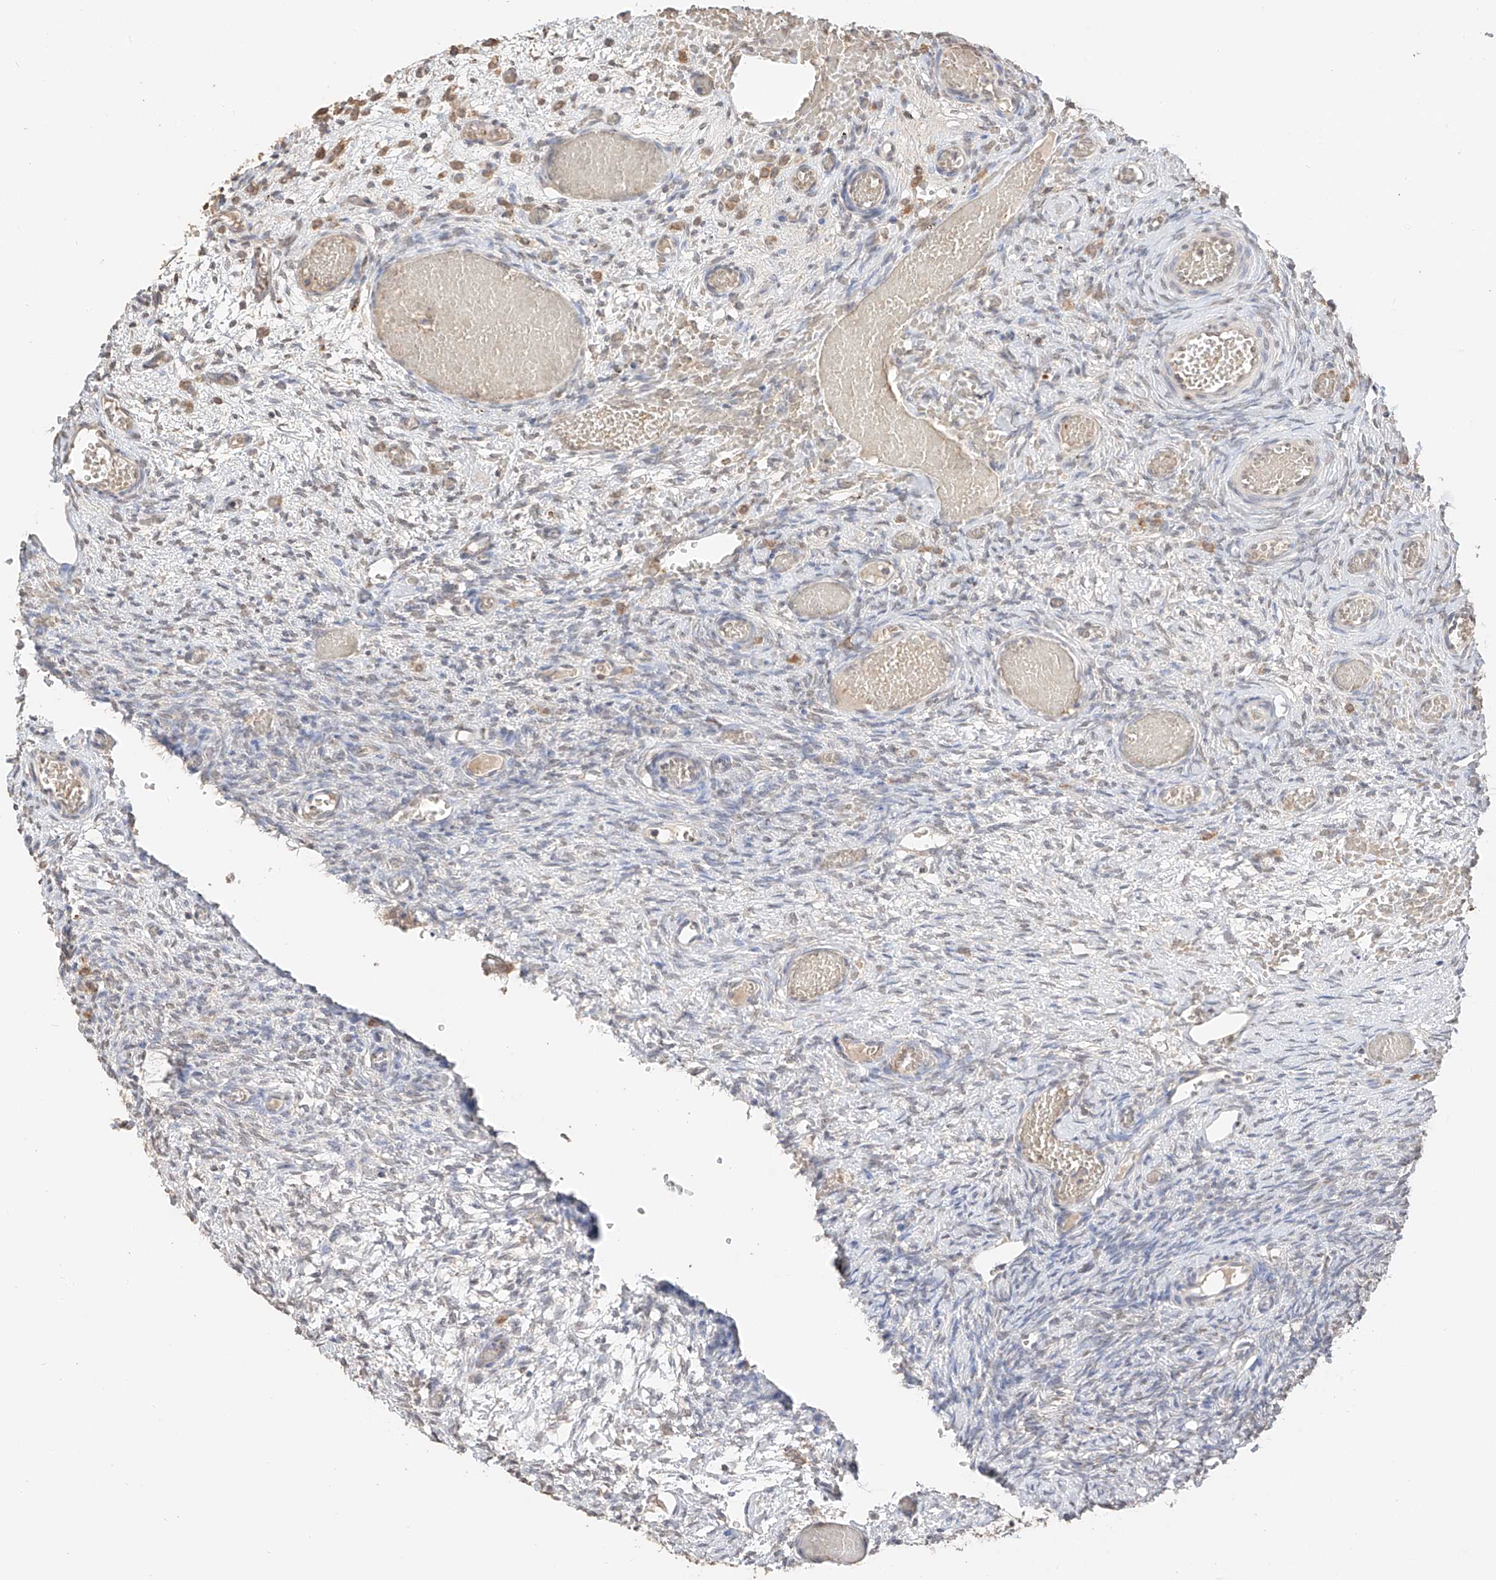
{"staining": {"intensity": "negative", "quantity": "none", "location": "none"}, "tissue": "ovary", "cell_type": "Ovarian stroma cells", "image_type": "normal", "snomed": [{"axis": "morphology", "description": "Adenocarcinoma, NOS"}, {"axis": "topography", "description": "Endometrium"}], "caption": "Ovarian stroma cells show no significant protein staining in benign ovary. The staining was performed using DAB (3,3'-diaminobenzidine) to visualize the protein expression in brown, while the nuclei were stained in blue with hematoxylin (Magnification: 20x).", "gene": "IL22RA2", "patient": {"sex": "female", "age": 32}}